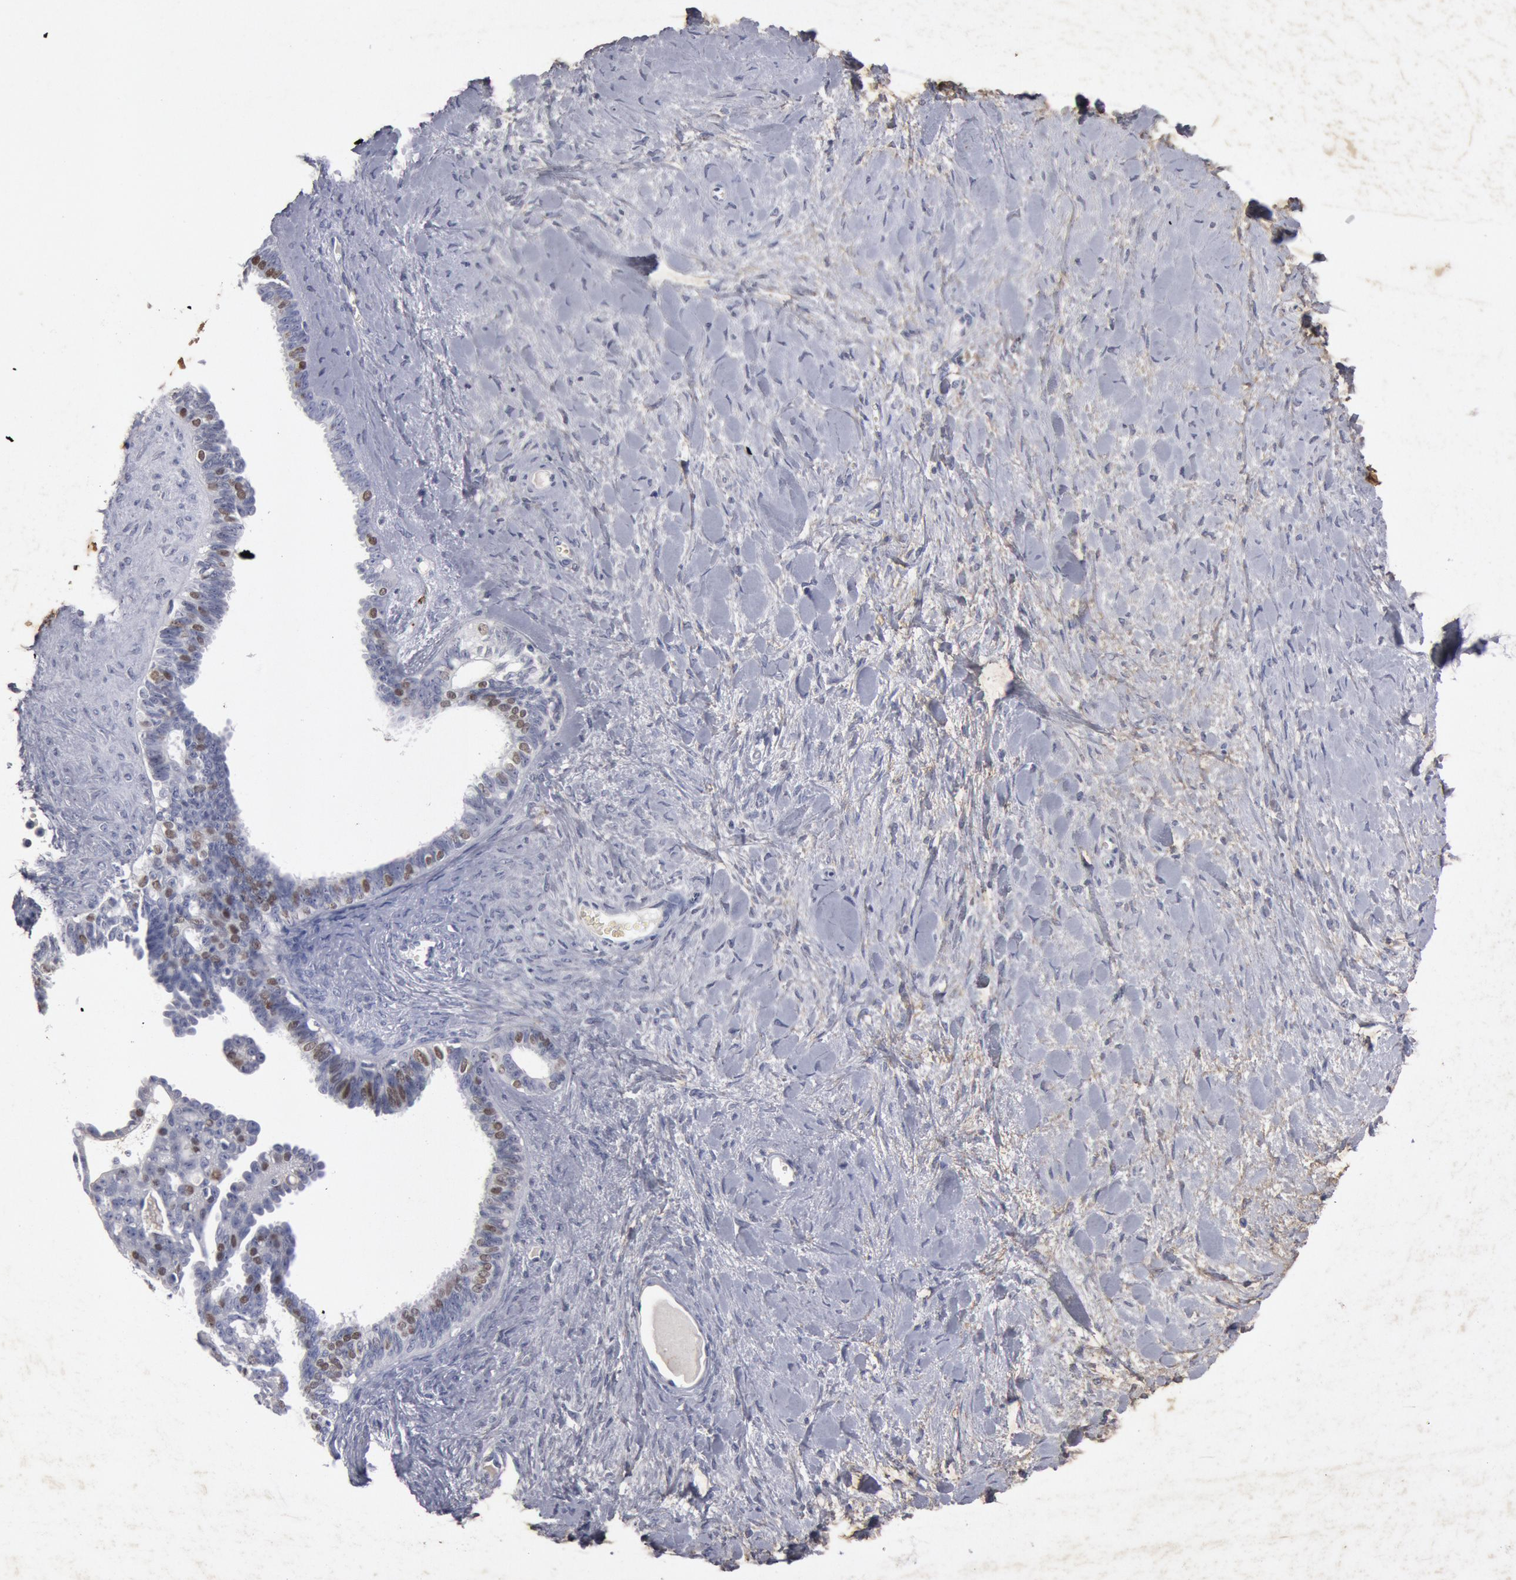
{"staining": {"intensity": "weak", "quantity": "25%-75%", "location": "cytoplasmic/membranous,nuclear"}, "tissue": "ovarian cancer", "cell_type": "Tumor cells", "image_type": "cancer", "snomed": [{"axis": "morphology", "description": "Cystadenocarcinoma, serous, NOS"}, {"axis": "topography", "description": "Ovary"}], "caption": "A brown stain shows weak cytoplasmic/membranous and nuclear expression of a protein in human ovarian cancer (serous cystadenocarcinoma) tumor cells. (Brightfield microscopy of DAB IHC at high magnification).", "gene": "FOXA2", "patient": {"sex": "female", "age": 71}}